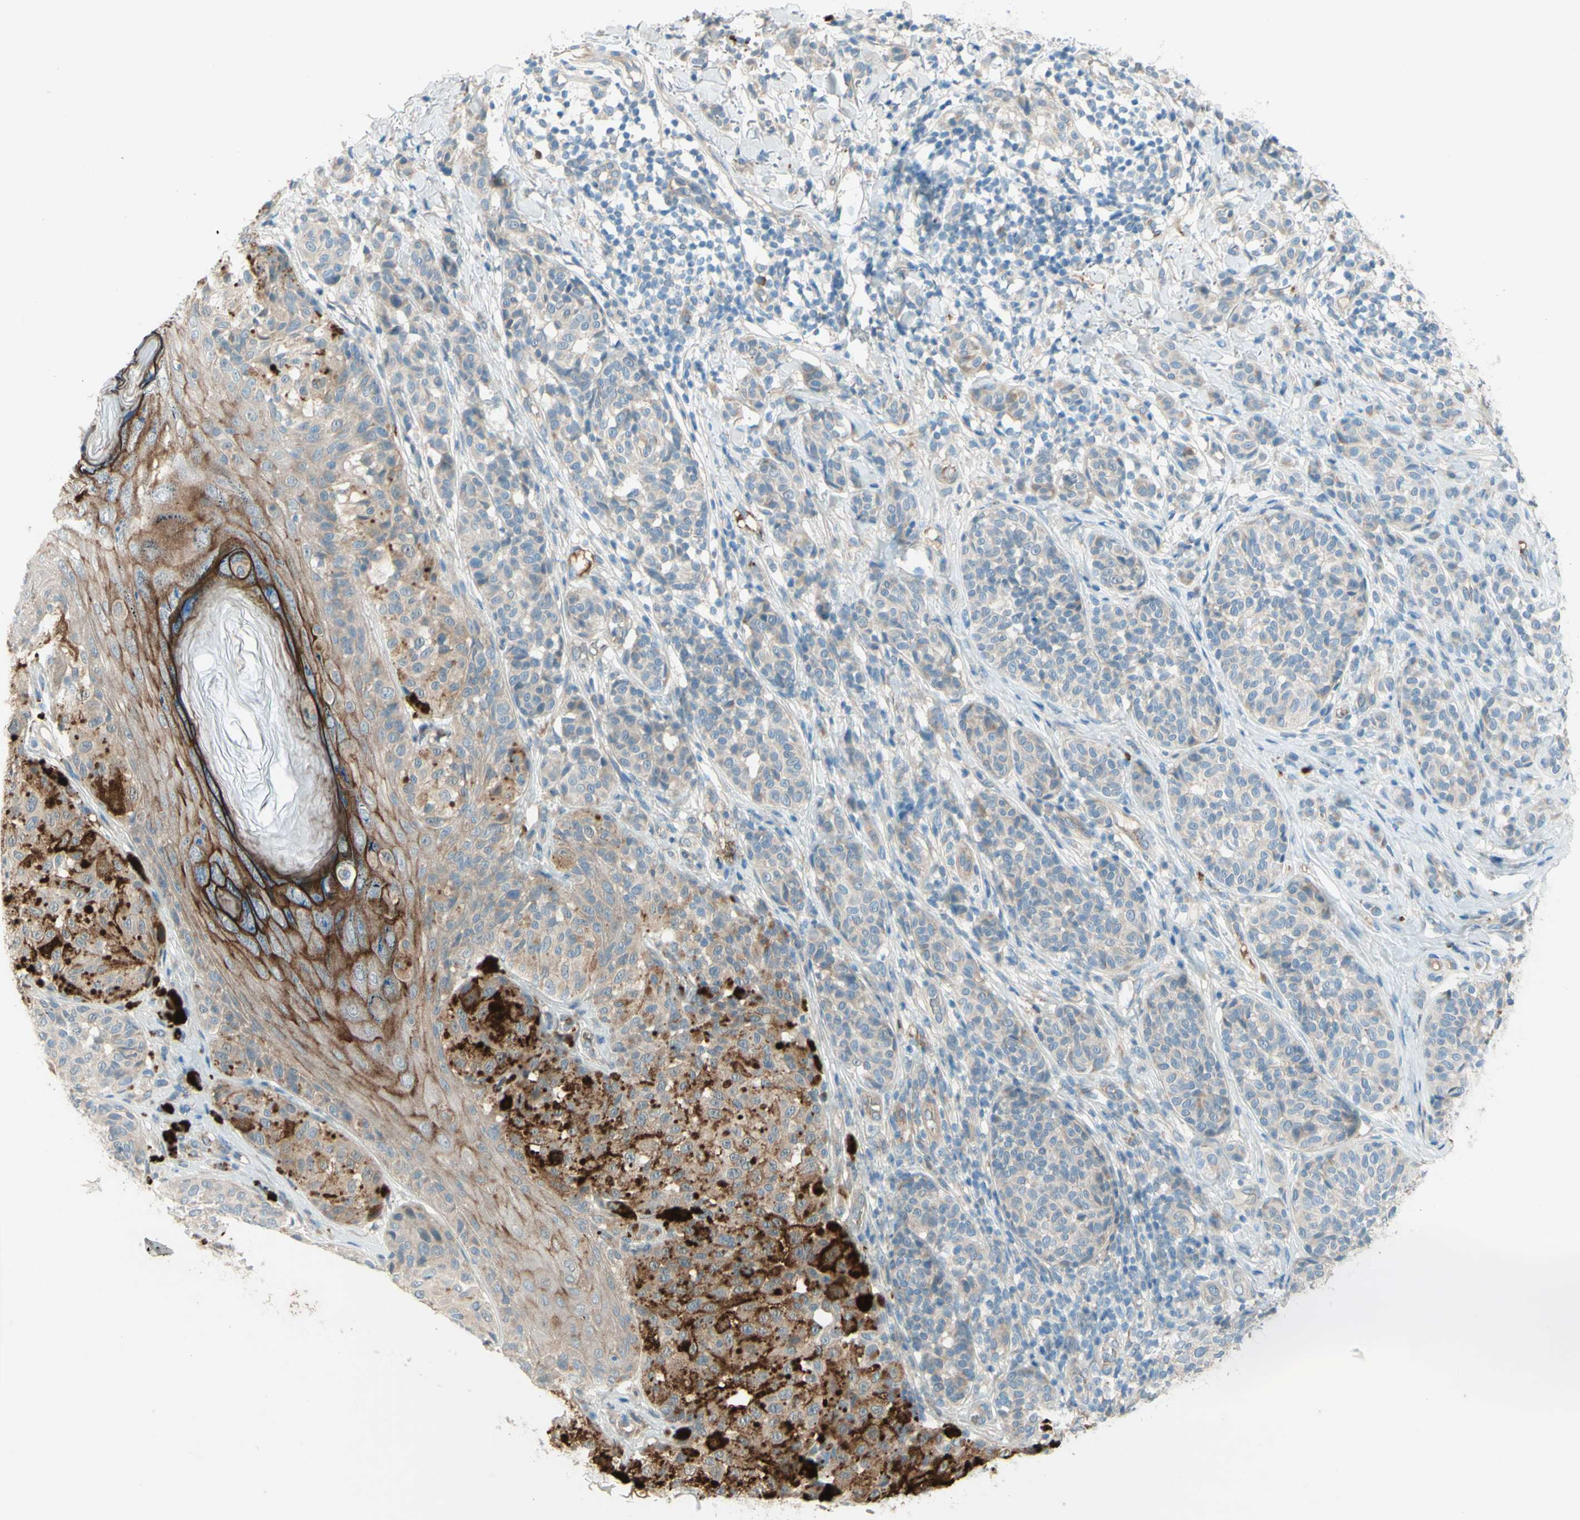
{"staining": {"intensity": "weak", "quantity": "25%-75%", "location": "cytoplasmic/membranous"}, "tissue": "melanoma", "cell_type": "Tumor cells", "image_type": "cancer", "snomed": [{"axis": "morphology", "description": "Malignant melanoma, NOS"}, {"axis": "topography", "description": "Skin"}], "caption": "Malignant melanoma stained with a brown dye displays weak cytoplasmic/membranous positive expression in approximately 25%-75% of tumor cells.", "gene": "IL2", "patient": {"sex": "female", "age": 46}}